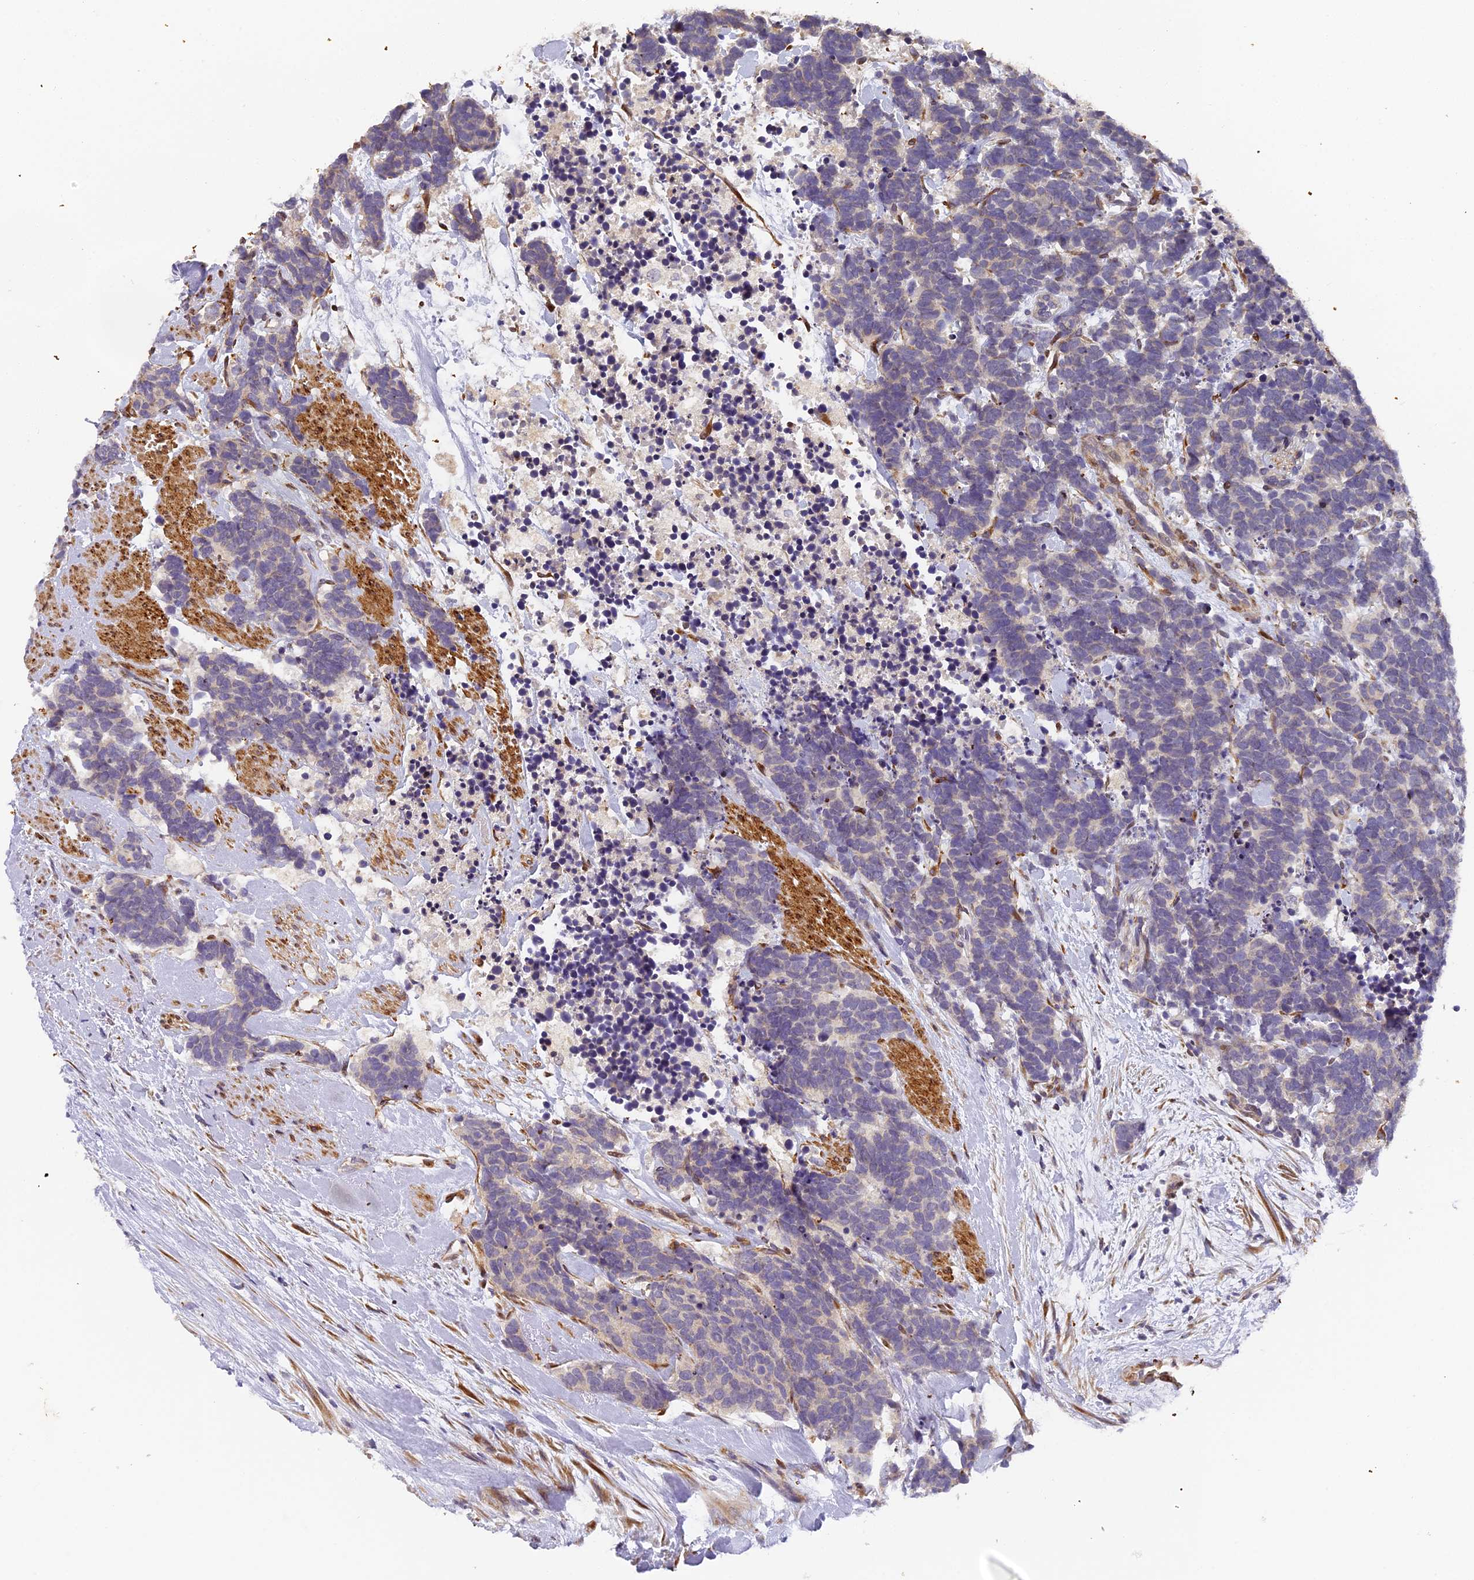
{"staining": {"intensity": "negative", "quantity": "none", "location": "none"}, "tissue": "carcinoid", "cell_type": "Tumor cells", "image_type": "cancer", "snomed": [{"axis": "morphology", "description": "Carcinoma, NOS"}, {"axis": "morphology", "description": "Carcinoid, malignant, NOS"}, {"axis": "topography", "description": "Prostate"}], "caption": "DAB (3,3'-diaminobenzidine) immunohistochemical staining of malignant carcinoid demonstrates no significant expression in tumor cells.", "gene": "RAB28", "patient": {"sex": "male", "age": 57}}